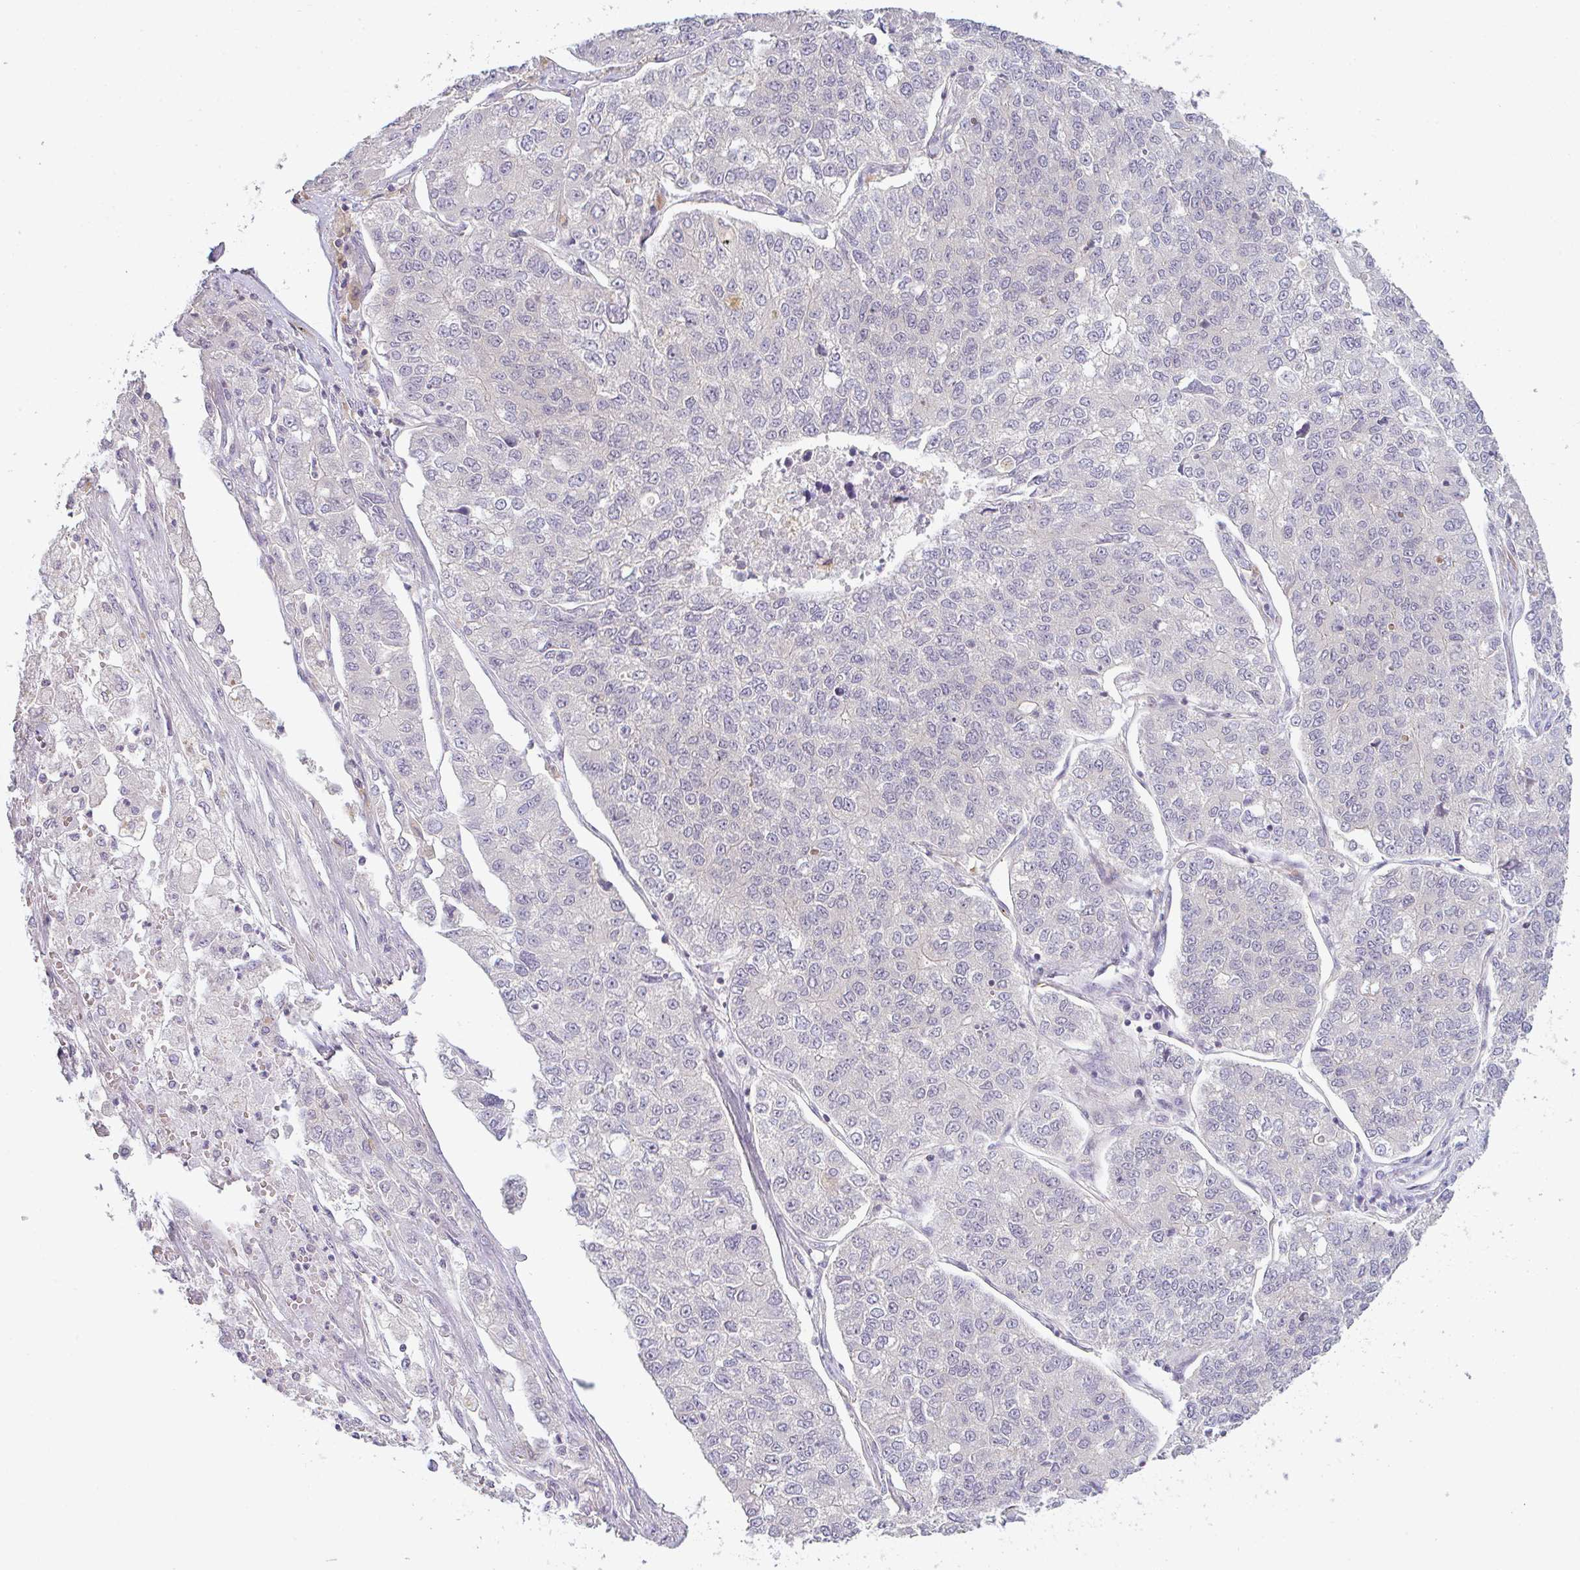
{"staining": {"intensity": "negative", "quantity": "none", "location": "none"}, "tissue": "lung cancer", "cell_type": "Tumor cells", "image_type": "cancer", "snomed": [{"axis": "morphology", "description": "Adenocarcinoma, NOS"}, {"axis": "topography", "description": "Lung"}], "caption": "Immunohistochemical staining of lung adenocarcinoma displays no significant positivity in tumor cells.", "gene": "CSE1L", "patient": {"sex": "male", "age": 49}}